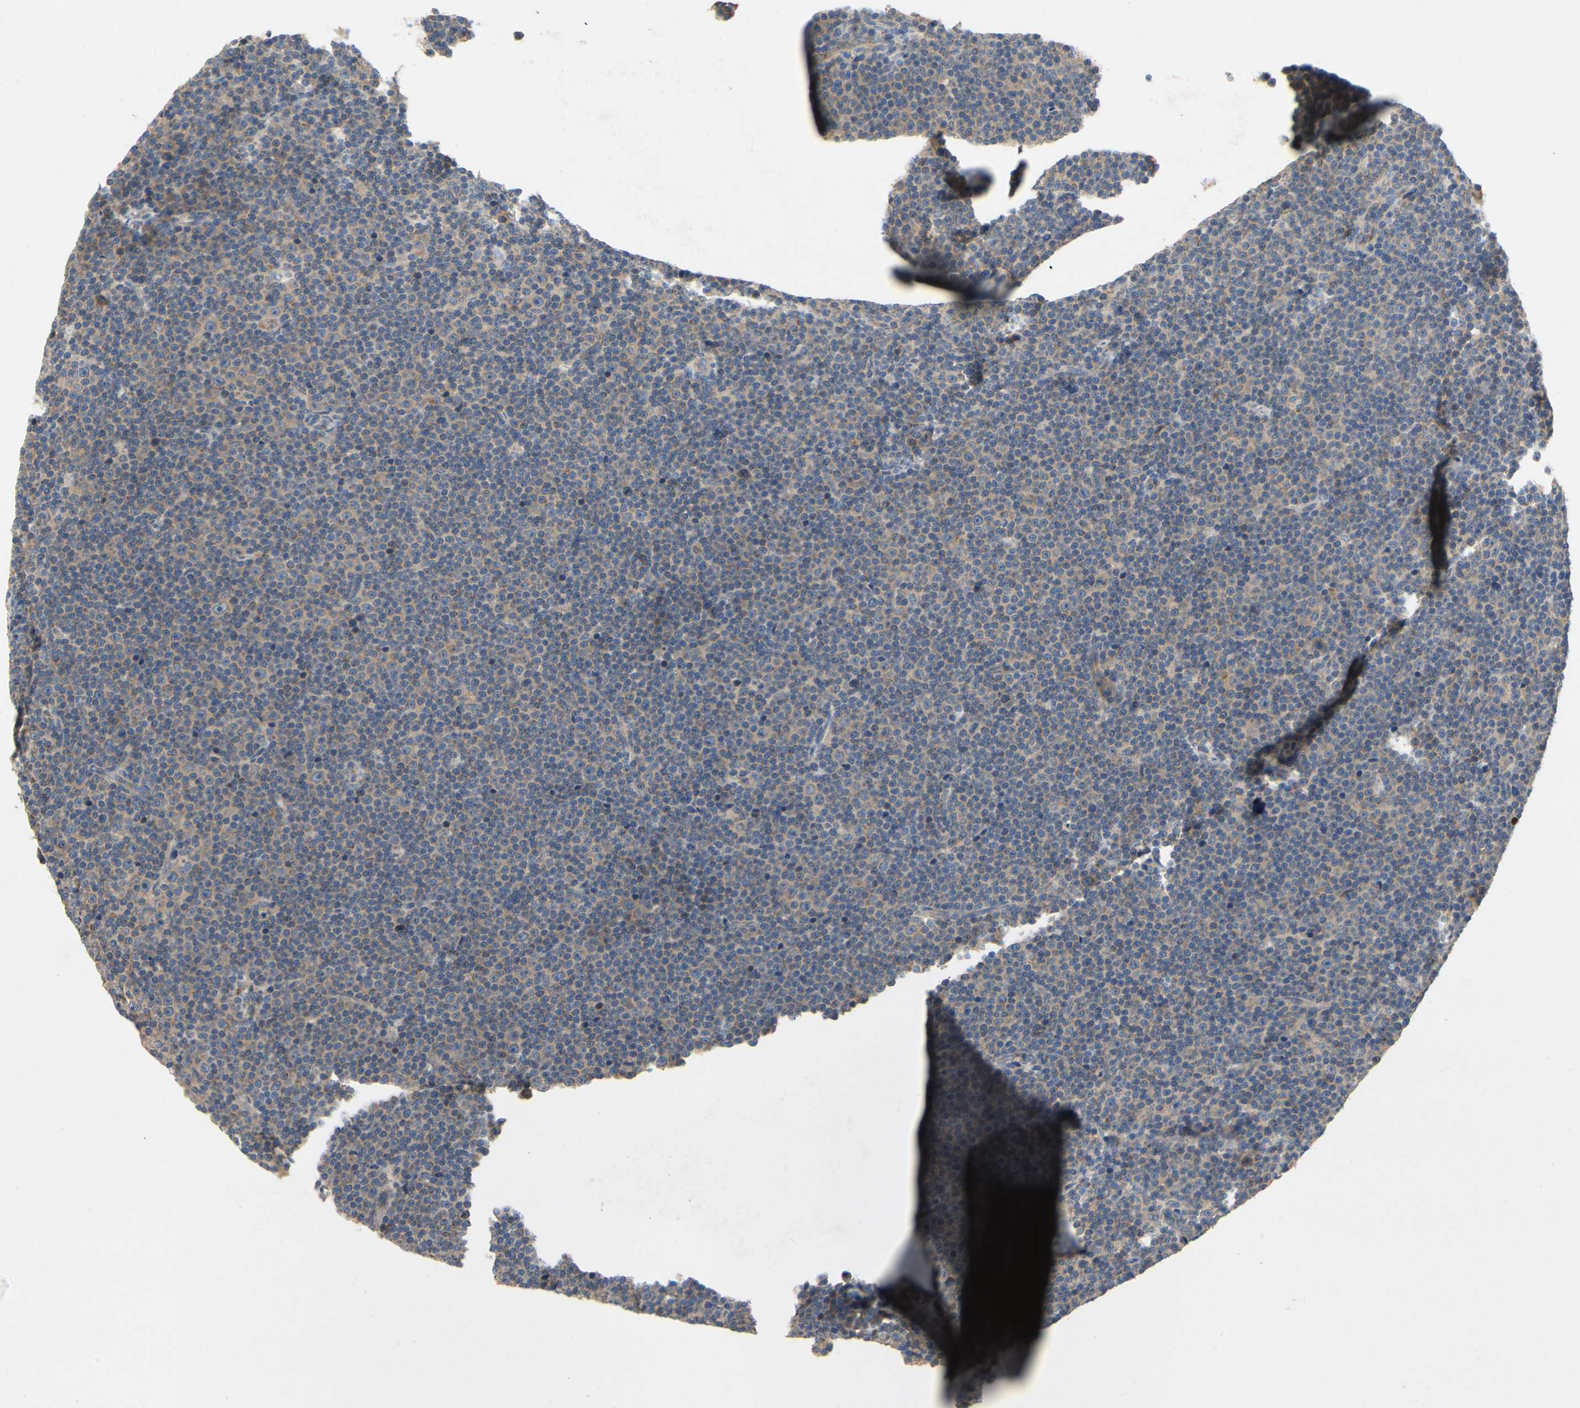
{"staining": {"intensity": "weak", "quantity": ">75%", "location": "cytoplasmic/membranous"}, "tissue": "lymphoma", "cell_type": "Tumor cells", "image_type": "cancer", "snomed": [{"axis": "morphology", "description": "Malignant lymphoma, non-Hodgkin's type, Low grade"}, {"axis": "topography", "description": "Lymph node"}], "caption": "Human malignant lymphoma, non-Hodgkin's type (low-grade) stained with a protein marker demonstrates weak staining in tumor cells.", "gene": "KLHDC8B", "patient": {"sex": "female", "age": 67}}